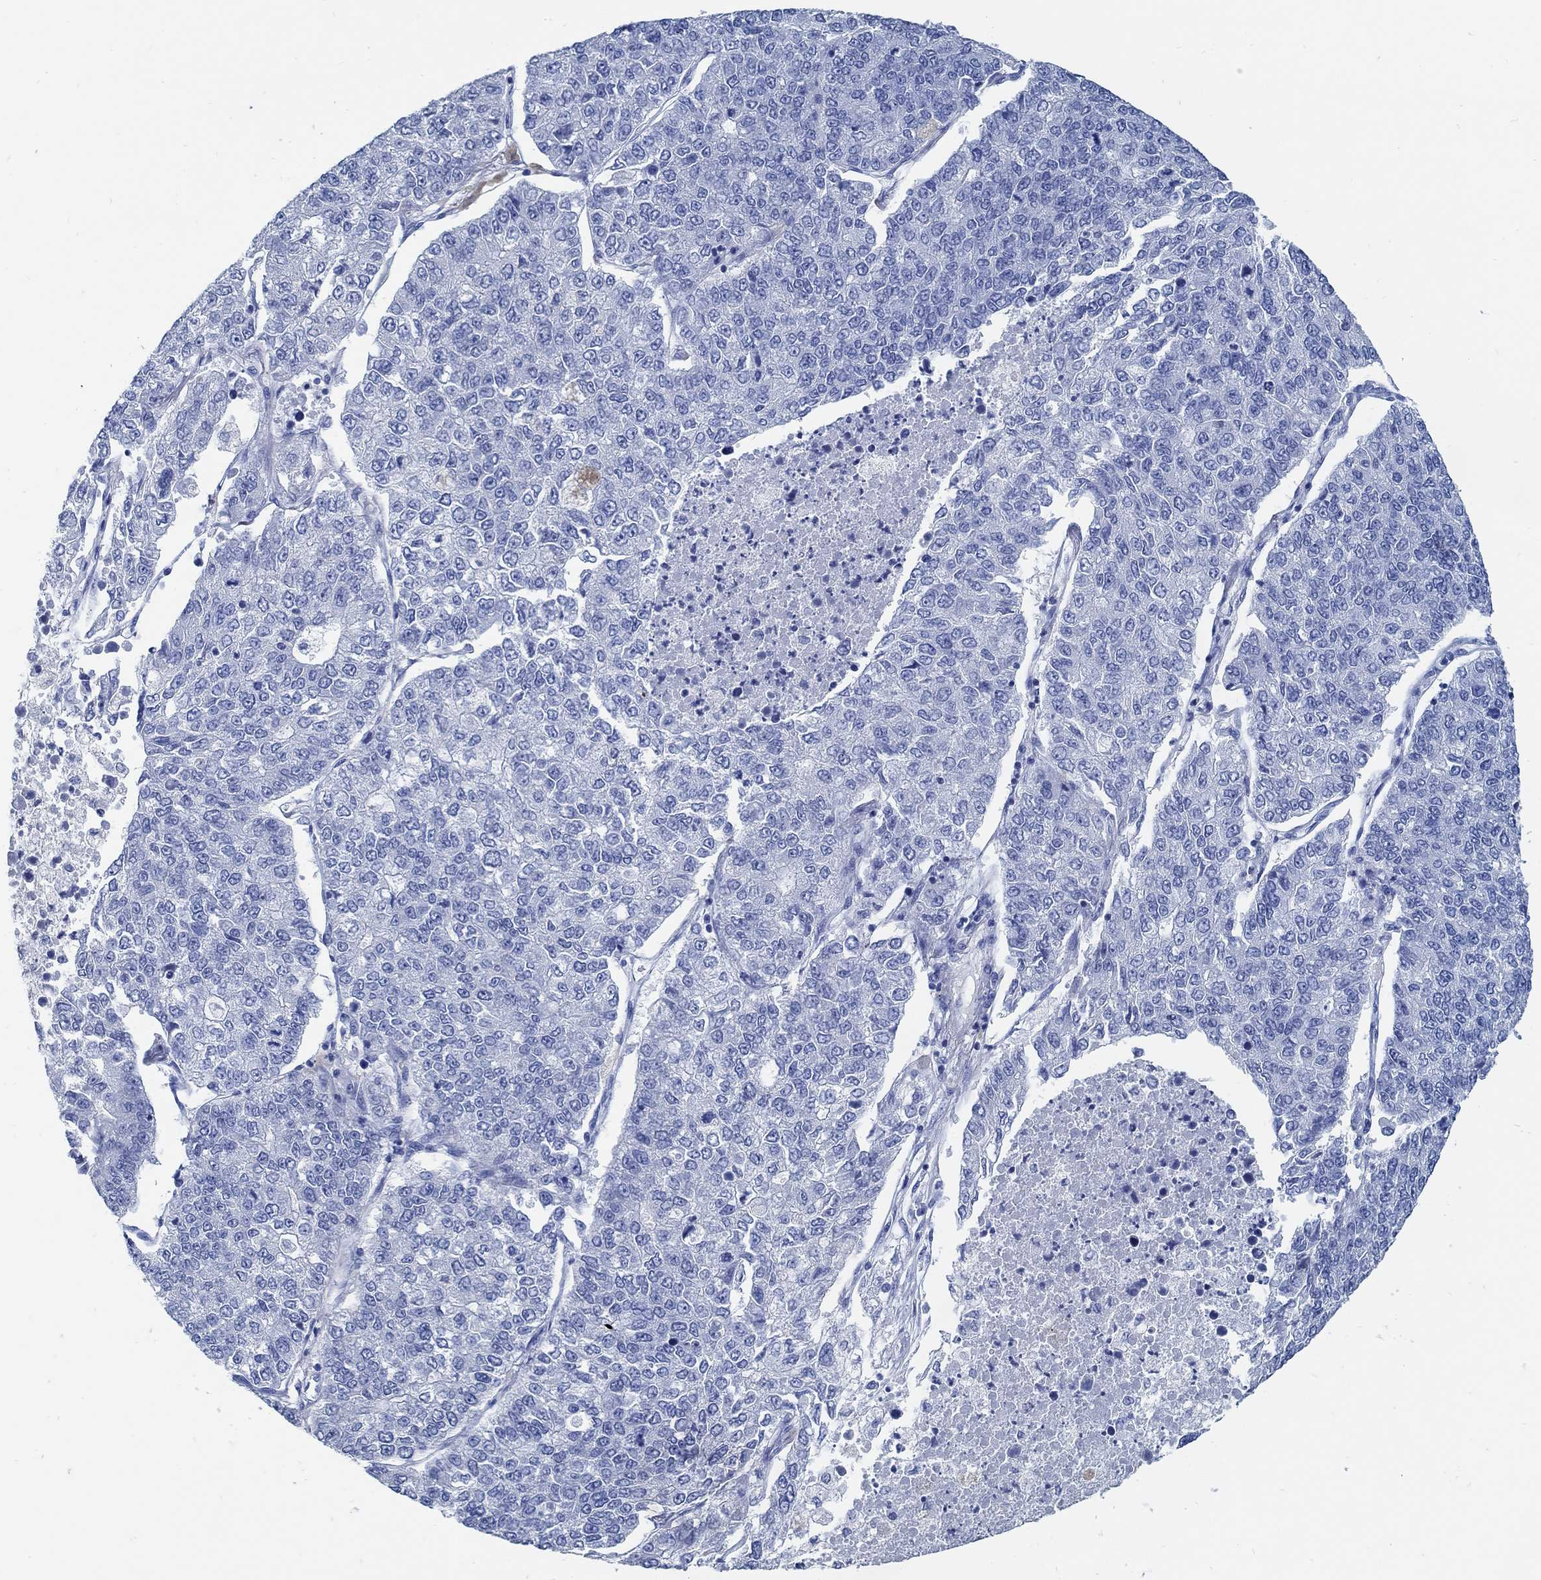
{"staining": {"intensity": "negative", "quantity": "none", "location": "none"}, "tissue": "lung cancer", "cell_type": "Tumor cells", "image_type": "cancer", "snomed": [{"axis": "morphology", "description": "Adenocarcinoma, NOS"}, {"axis": "topography", "description": "Lung"}], "caption": "Tumor cells are negative for brown protein staining in lung adenocarcinoma.", "gene": "SLC45A1", "patient": {"sex": "male", "age": 49}}